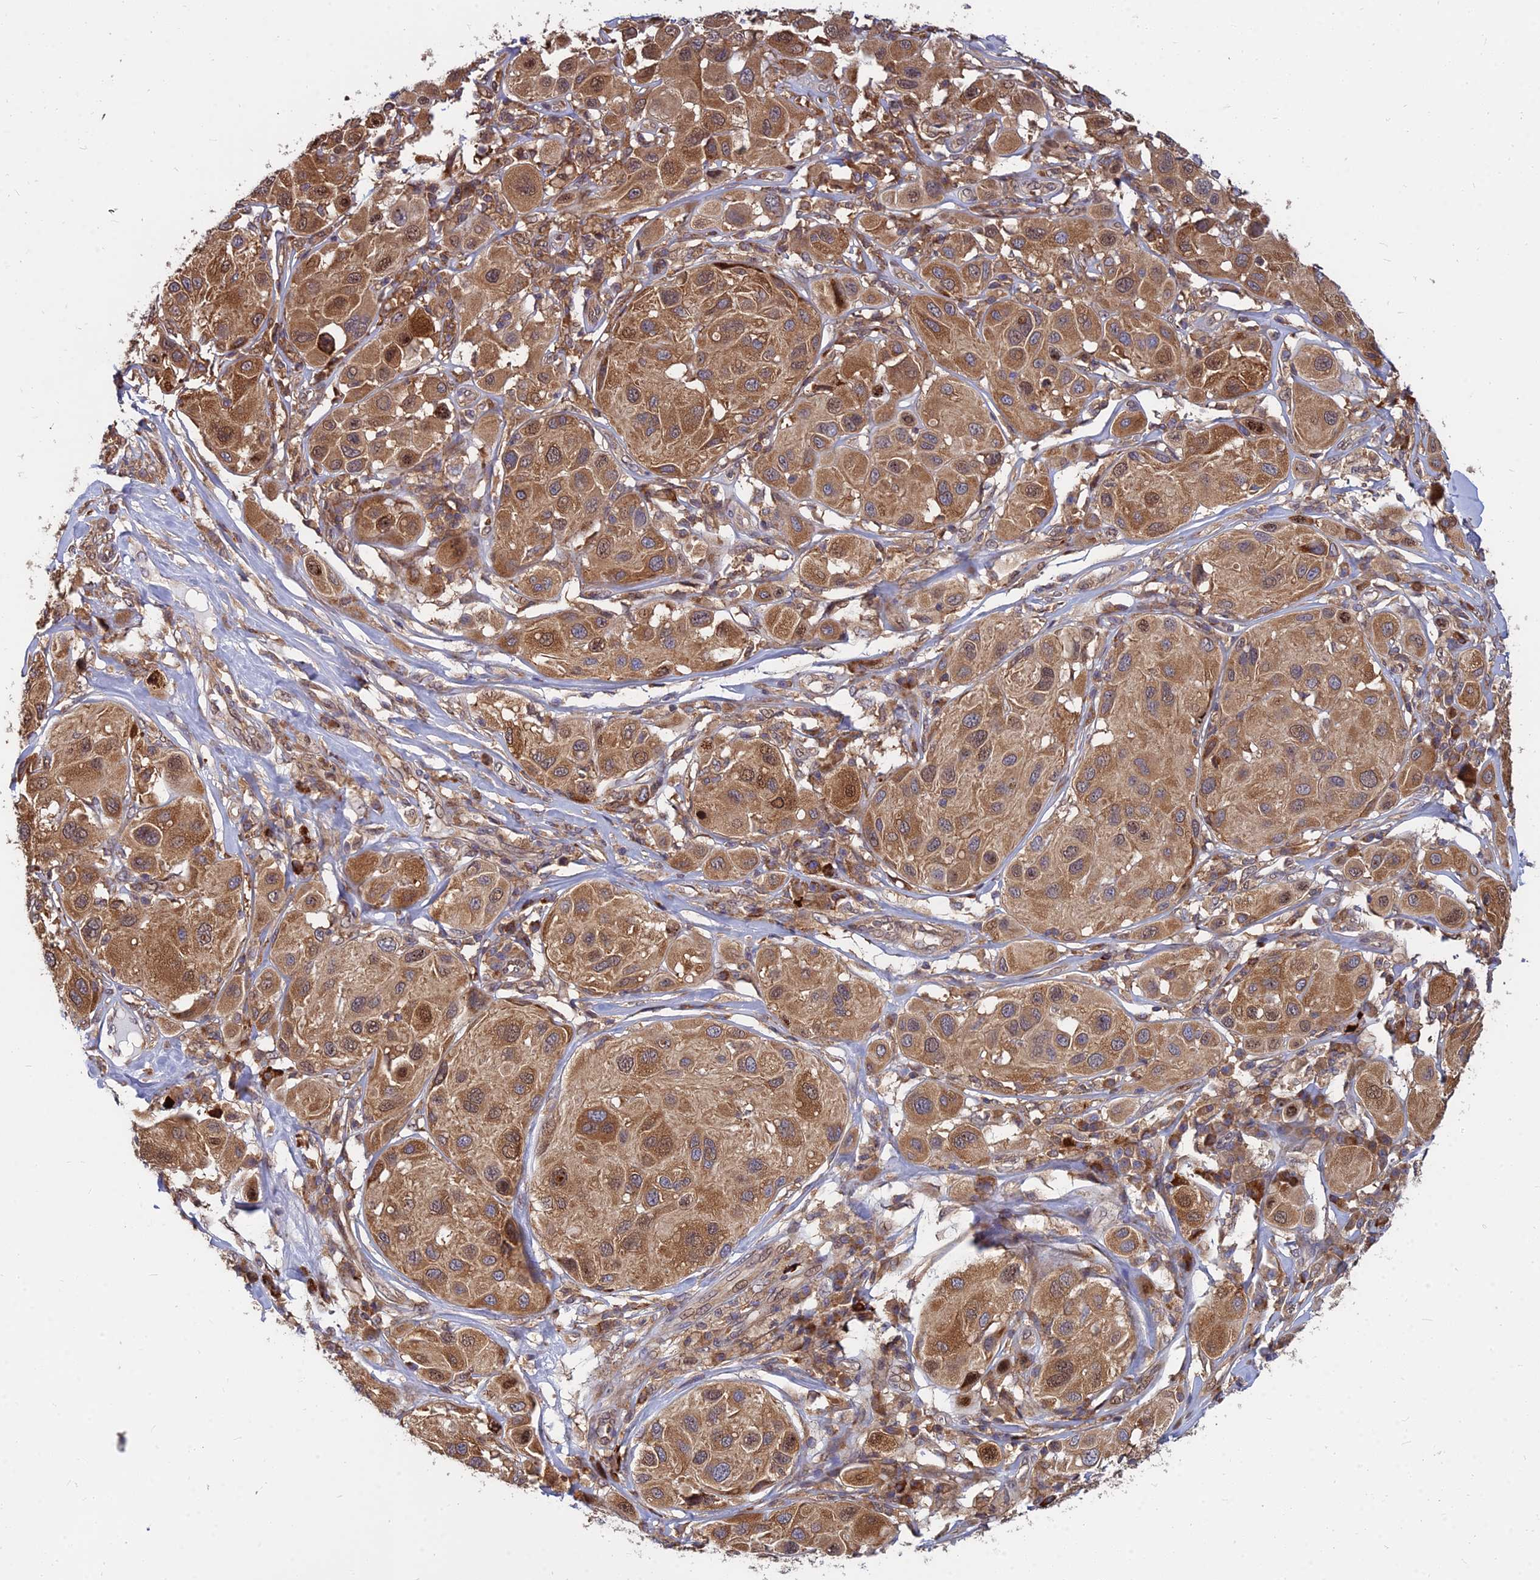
{"staining": {"intensity": "moderate", "quantity": ">75%", "location": "cytoplasmic/membranous"}, "tissue": "melanoma", "cell_type": "Tumor cells", "image_type": "cancer", "snomed": [{"axis": "morphology", "description": "Malignant melanoma, Metastatic site"}, {"axis": "topography", "description": "Skin"}], "caption": "Immunohistochemistry image of human melanoma stained for a protein (brown), which displays medium levels of moderate cytoplasmic/membranous expression in about >75% of tumor cells.", "gene": "CCT6B", "patient": {"sex": "male", "age": 41}}